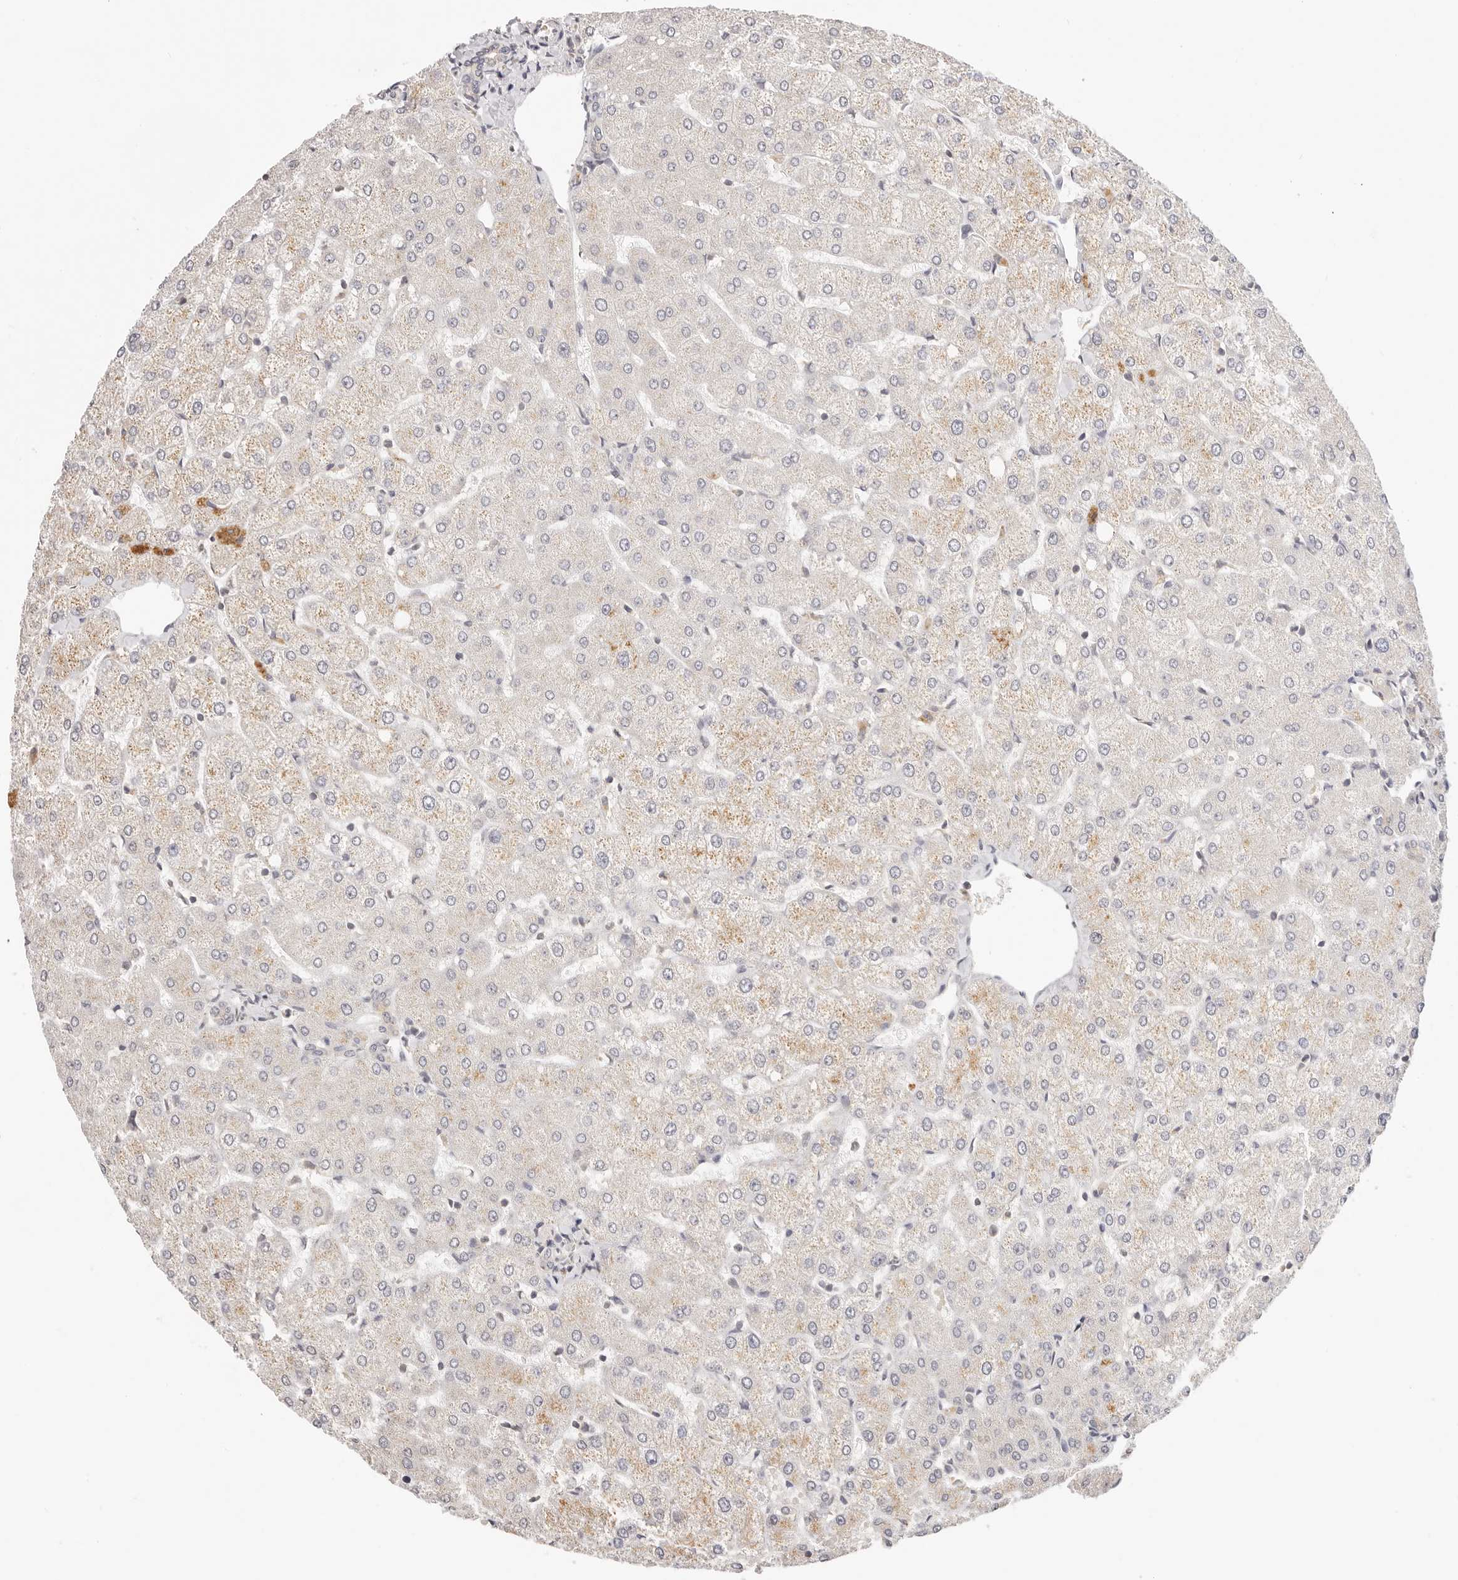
{"staining": {"intensity": "negative", "quantity": "none", "location": "none"}, "tissue": "liver", "cell_type": "Cholangiocytes", "image_type": "normal", "snomed": [{"axis": "morphology", "description": "Normal tissue, NOS"}, {"axis": "topography", "description": "Liver"}], "caption": "DAB immunohistochemical staining of normal liver shows no significant positivity in cholangiocytes. (Stains: DAB (3,3'-diaminobenzidine) IHC with hematoxylin counter stain, Microscopy: brightfield microscopy at high magnification).", "gene": "GGPS1", "patient": {"sex": "female", "age": 54}}